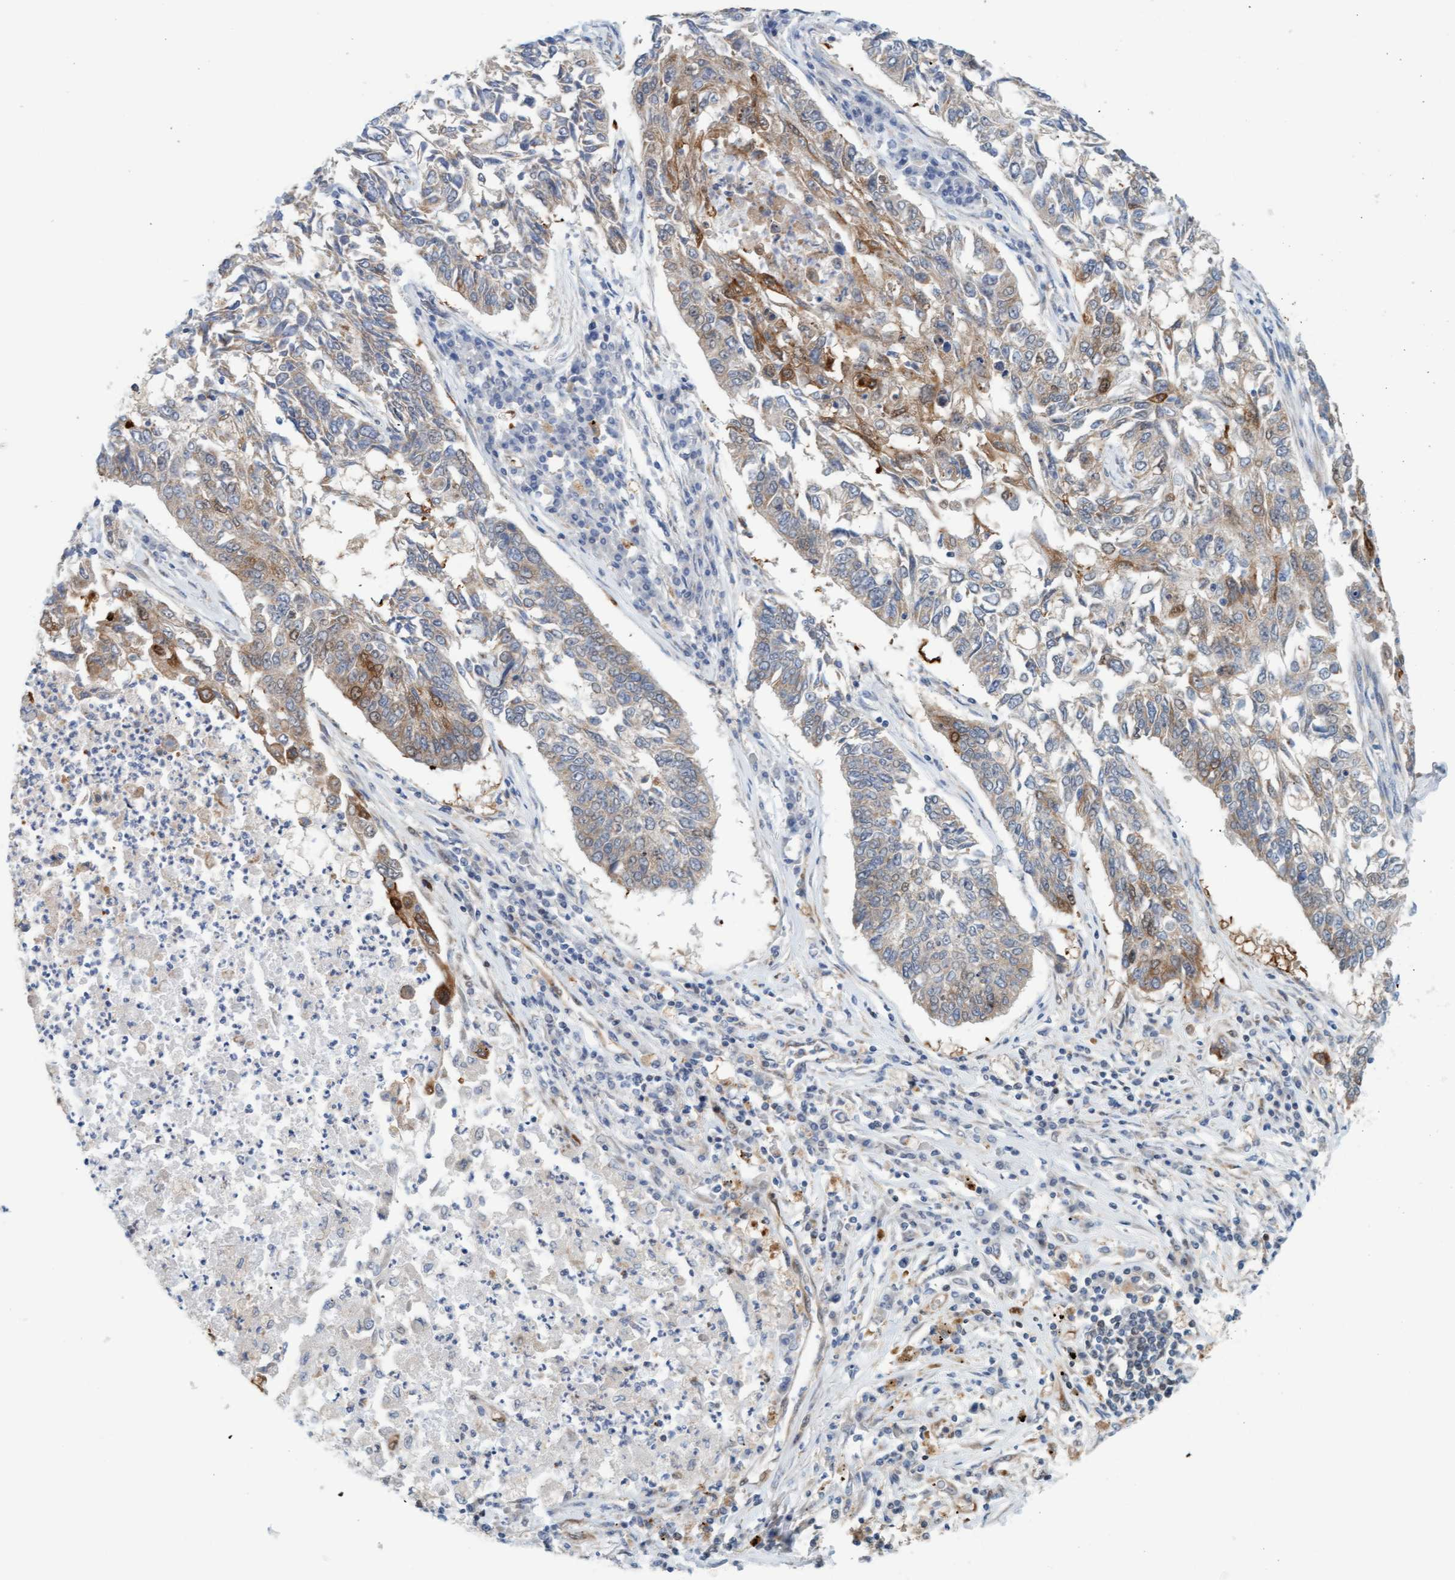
{"staining": {"intensity": "moderate", "quantity": "<25%", "location": "cytoplasmic/membranous"}, "tissue": "lung cancer", "cell_type": "Tumor cells", "image_type": "cancer", "snomed": [{"axis": "morphology", "description": "Normal tissue, NOS"}, {"axis": "morphology", "description": "Squamous cell carcinoma, NOS"}, {"axis": "topography", "description": "Cartilage tissue"}, {"axis": "topography", "description": "Bronchus"}, {"axis": "topography", "description": "Lung"}], "caption": "This micrograph exhibits lung squamous cell carcinoma stained with immunohistochemistry to label a protein in brown. The cytoplasmic/membranous of tumor cells show moderate positivity for the protein. Nuclei are counter-stained blue.", "gene": "EIF4EBP1", "patient": {"sex": "female", "age": 49}}